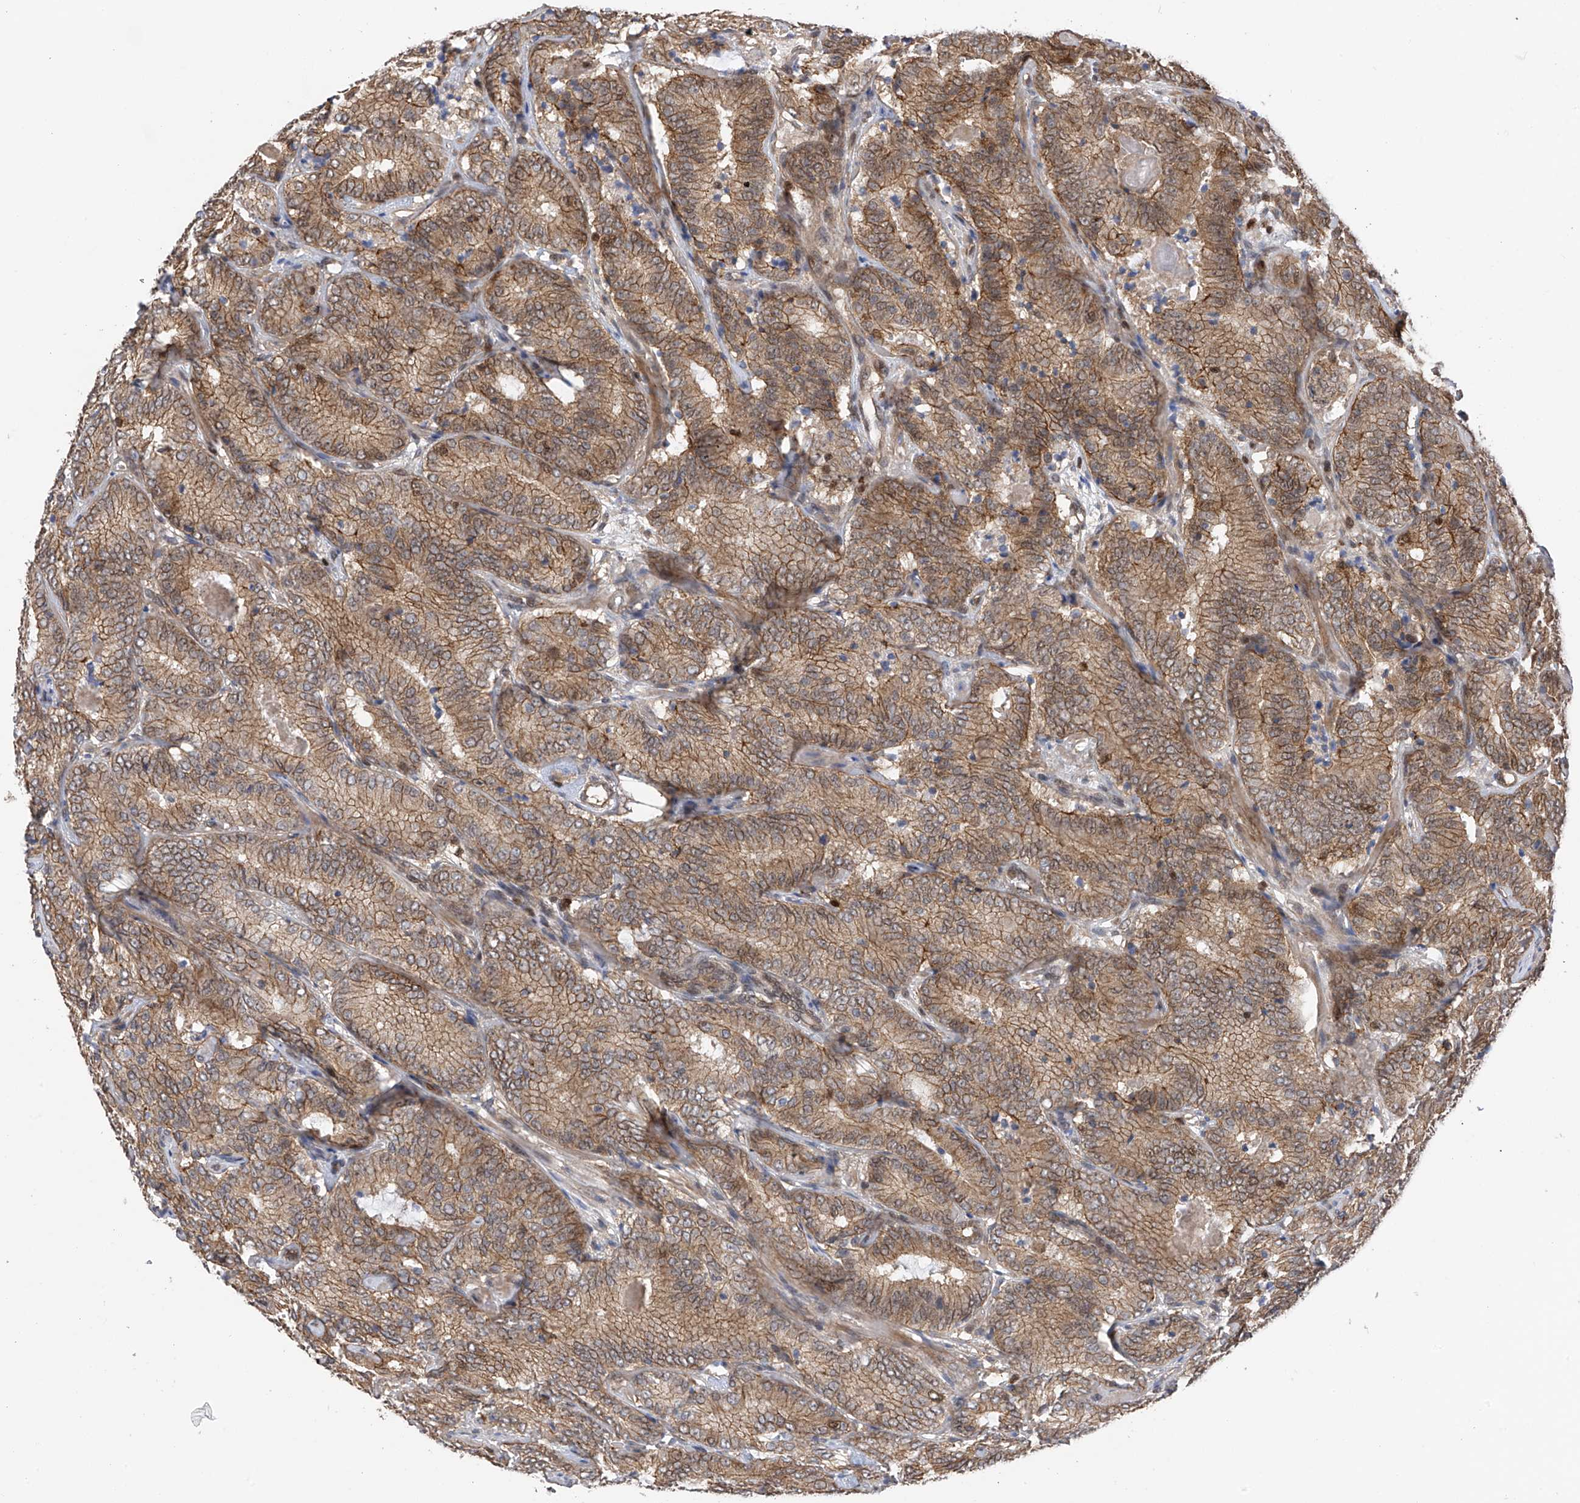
{"staining": {"intensity": "moderate", "quantity": ">75%", "location": "cytoplasmic/membranous"}, "tissue": "prostate cancer", "cell_type": "Tumor cells", "image_type": "cancer", "snomed": [{"axis": "morphology", "description": "Adenocarcinoma, High grade"}, {"axis": "topography", "description": "Prostate"}], "caption": "Tumor cells demonstrate moderate cytoplasmic/membranous staining in about >75% of cells in prostate high-grade adenocarcinoma.", "gene": "DNAJC9", "patient": {"sex": "male", "age": 57}}